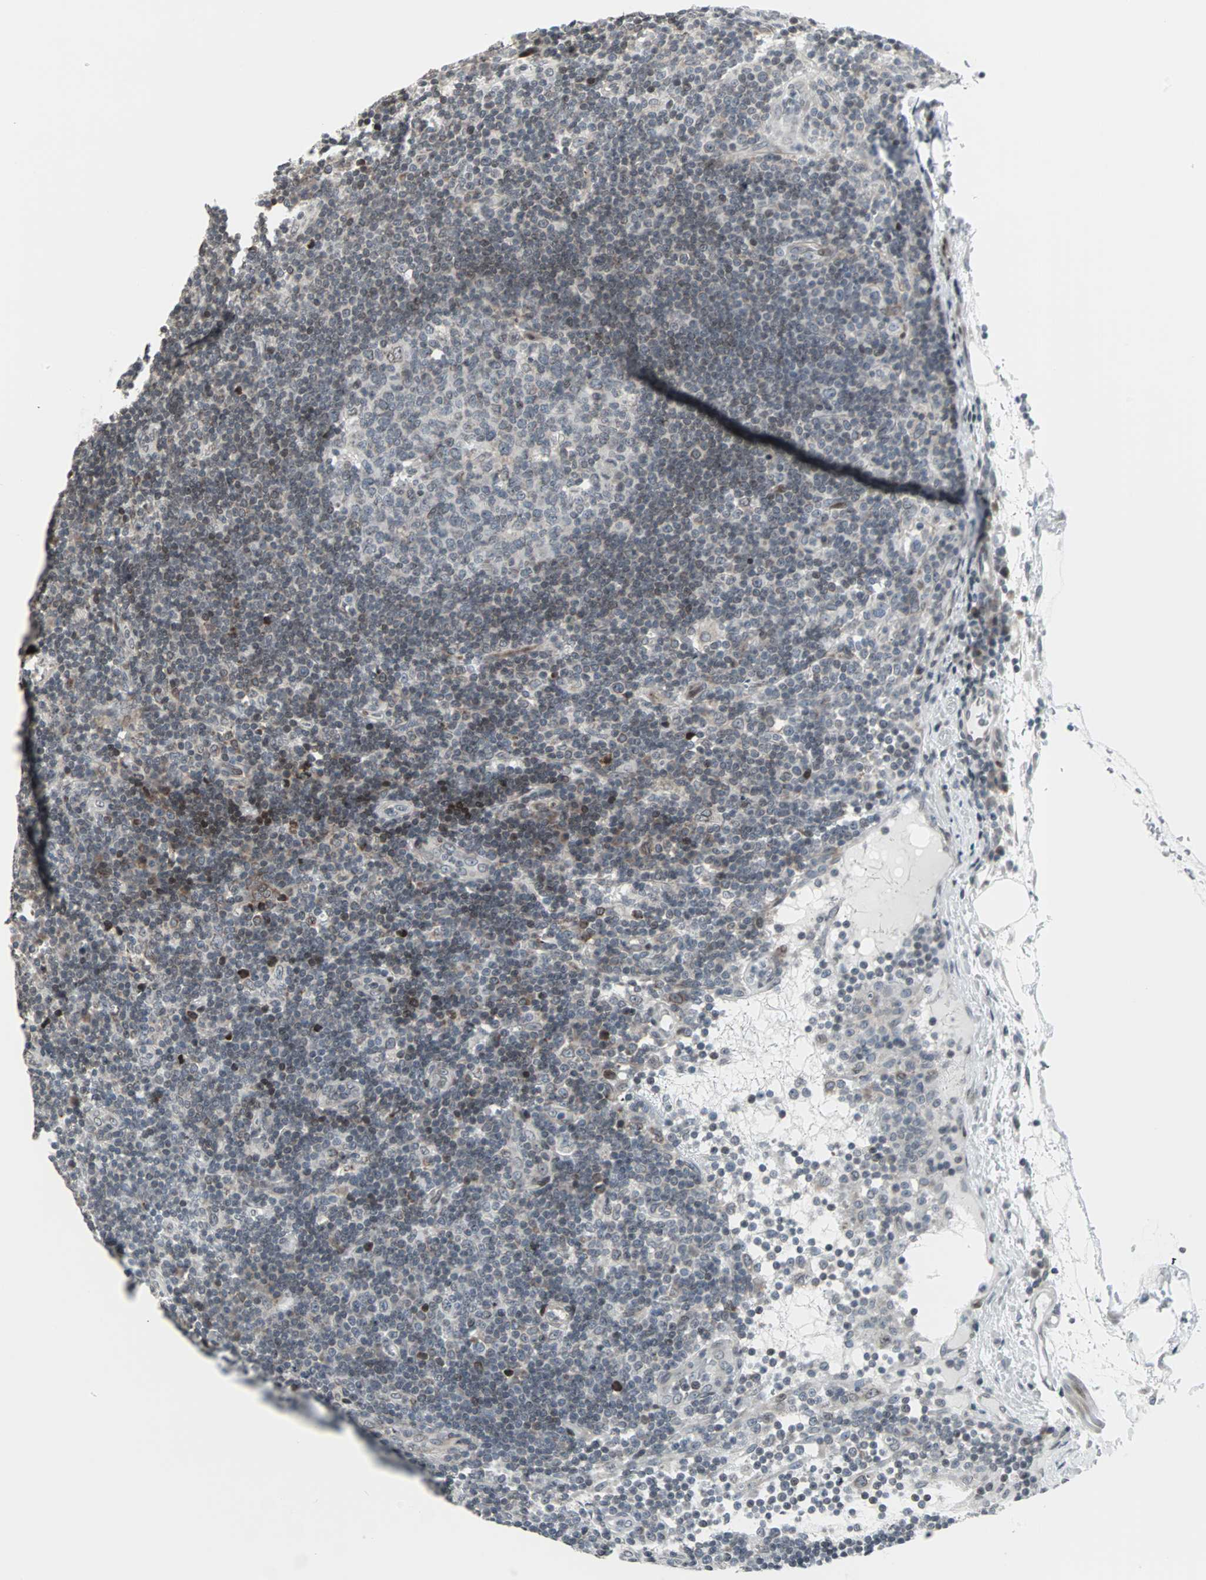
{"staining": {"intensity": "negative", "quantity": "none", "location": "none"}, "tissue": "lymph node", "cell_type": "Germinal center cells", "image_type": "normal", "snomed": [{"axis": "morphology", "description": "Normal tissue, NOS"}, {"axis": "morphology", "description": "Squamous cell carcinoma, metastatic, NOS"}, {"axis": "topography", "description": "Lymph node"}], "caption": "Normal lymph node was stained to show a protein in brown. There is no significant expression in germinal center cells.", "gene": "CBLC", "patient": {"sex": "female", "age": 53}}